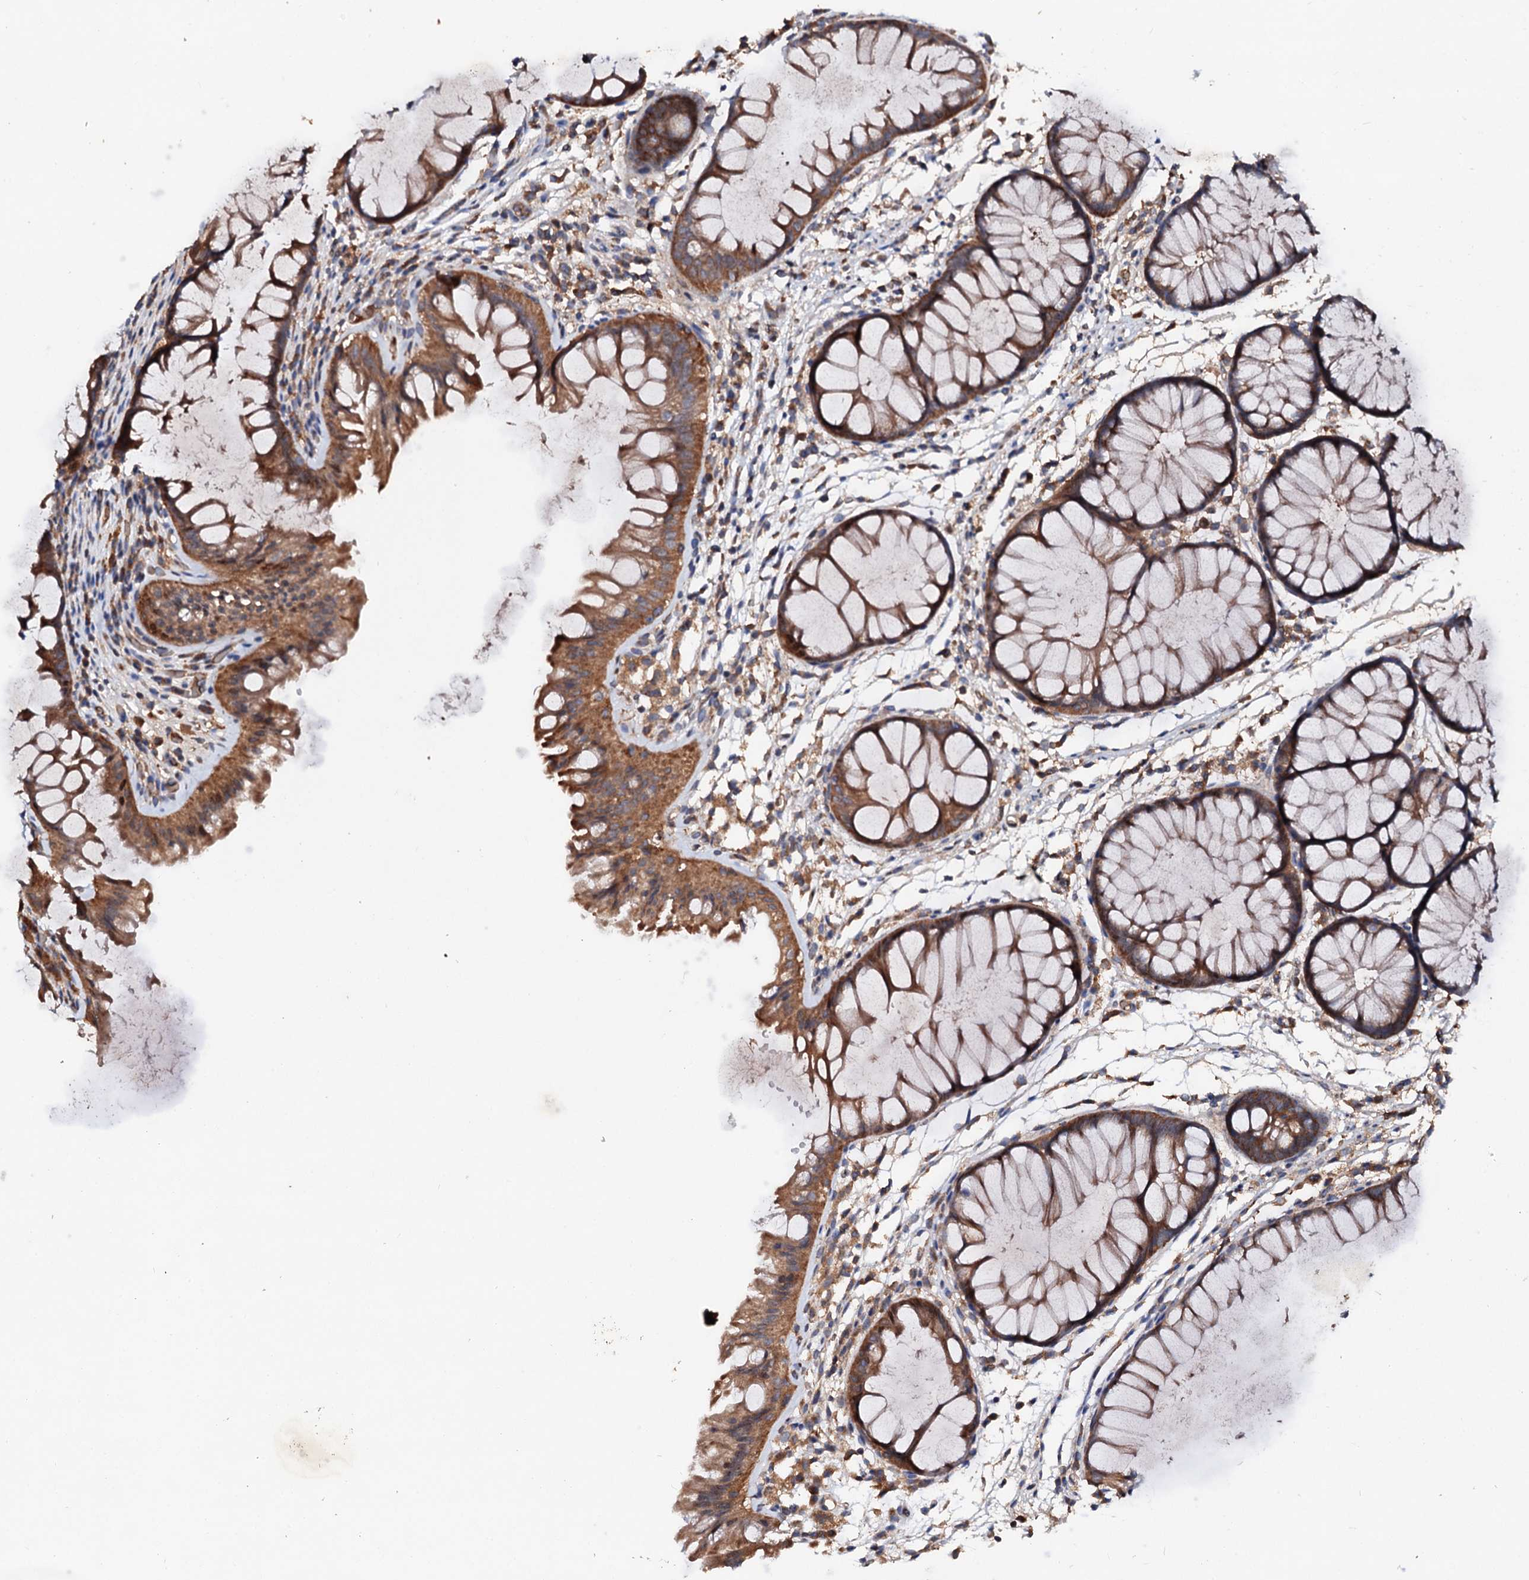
{"staining": {"intensity": "moderate", "quantity": ">75%", "location": "cytoplasmic/membranous"}, "tissue": "colon", "cell_type": "Glandular cells", "image_type": "normal", "snomed": [{"axis": "morphology", "description": "Normal tissue, NOS"}, {"axis": "topography", "description": "Colon"}], "caption": "Immunohistochemistry (IHC) micrograph of benign colon: colon stained using immunohistochemistry (IHC) shows medium levels of moderate protein expression localized specifically in the cytoplasmic/membranous of glandular cells, appearing as a cytoplasmic/membranous brown color.", "gene": "EXTL1", "patient": {"sex": "female", "age": 62}}